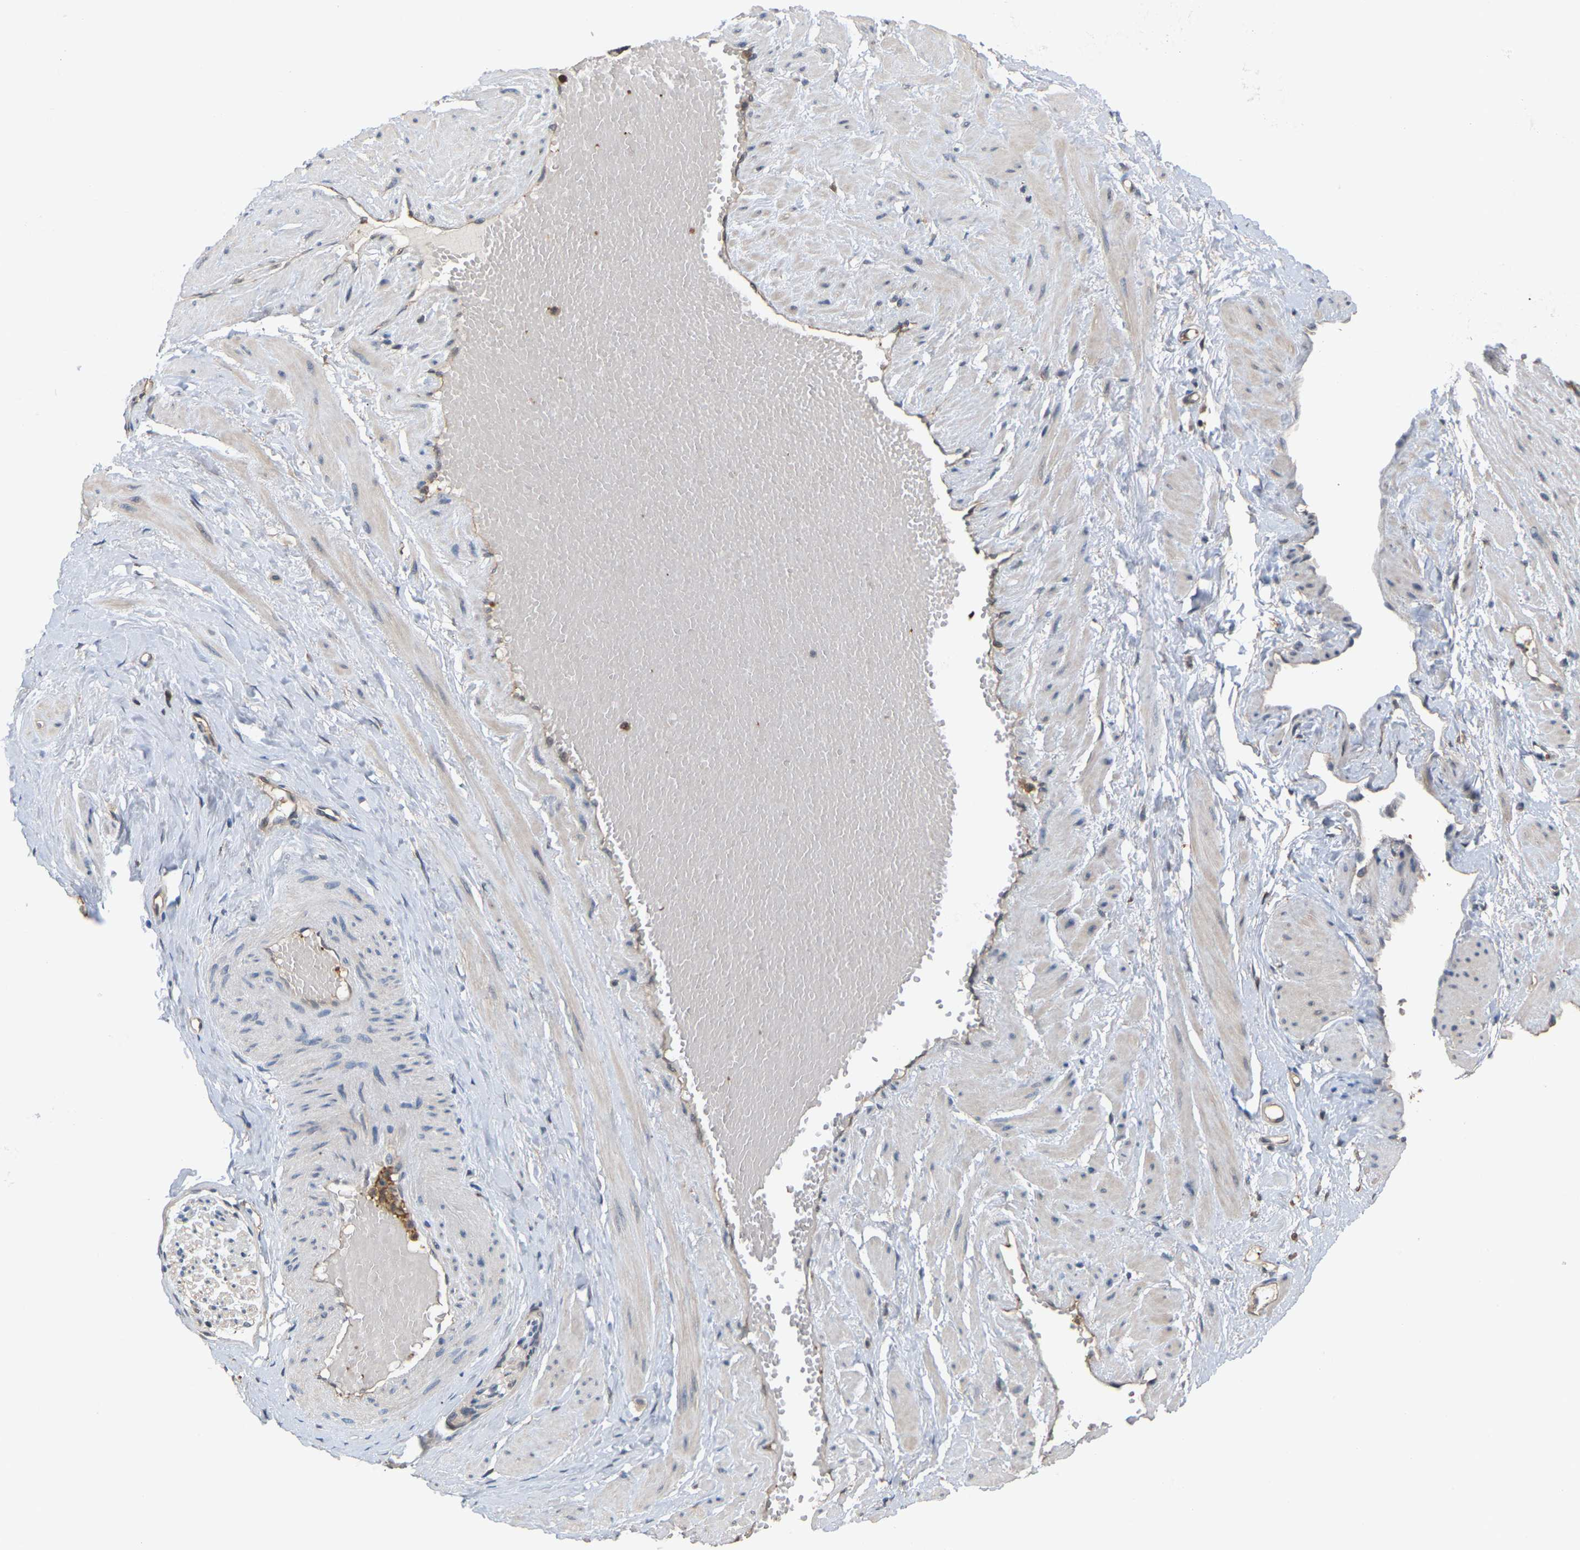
{"staining": {"intensity": "weak", "quantity": "25%-75%", "location": "cytoplasmic/membranous"}, "tissue": "adipose tissue", "cell_type": "Adipocytes", "image_type": "normal", "snomed": [{"axis": "morphology", "description": "Normal tissue, NOS"}, {"axis": "topography", "description": "Soft tissue"}, {"axis": "topography", "description": "Vascular tissue"}], "caption": "IHC histopathology image of benign adipose tissue: human adipose tissue stained using IHC exhibits low levels of weak protein expression localized specifically in the cytoplasmic/membranous of adipocytes, appearing as a cytoplasmic/membranous brown color.", "gene": "MTPN", "patient": {"sex": "female", "age": 35}}